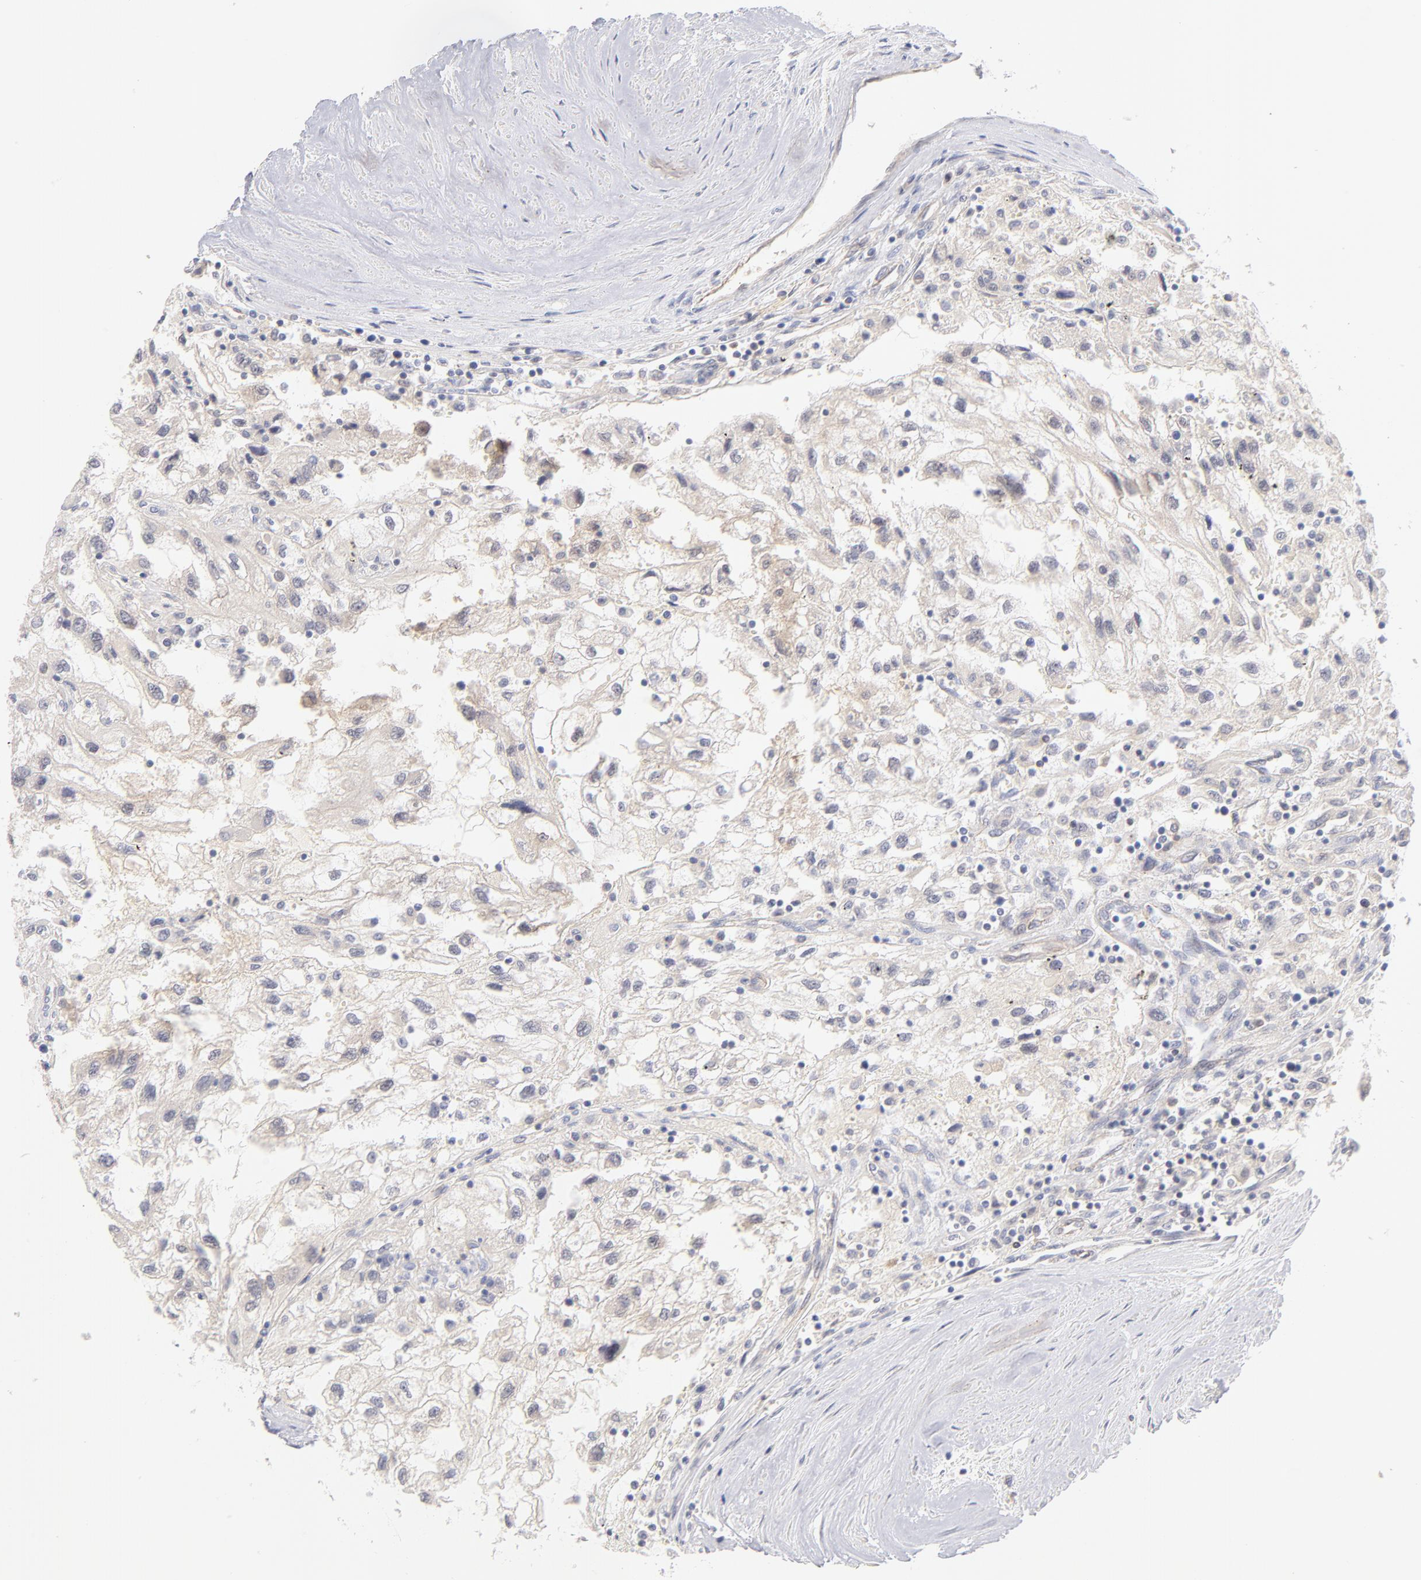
{"staining": {"intensity": "negative", "quantity": "none", "location": "none"}, "tissue": "renal cancer", "cell_type": "Tumor cells", "image_type": "cancer", "snomed": [{"axis": "morphology", "description": "Normal tissue, NOS"}, {"axis": "morphology", "description": "Adenocarcinoma, NOS"}, {"axis": "topography", "description": "Kidney"}], "caption": "There is no significant positivity in tumor cells of renal cancer.", "gene": "CASP6", "patient": {"sex": "male", "age": 71}}